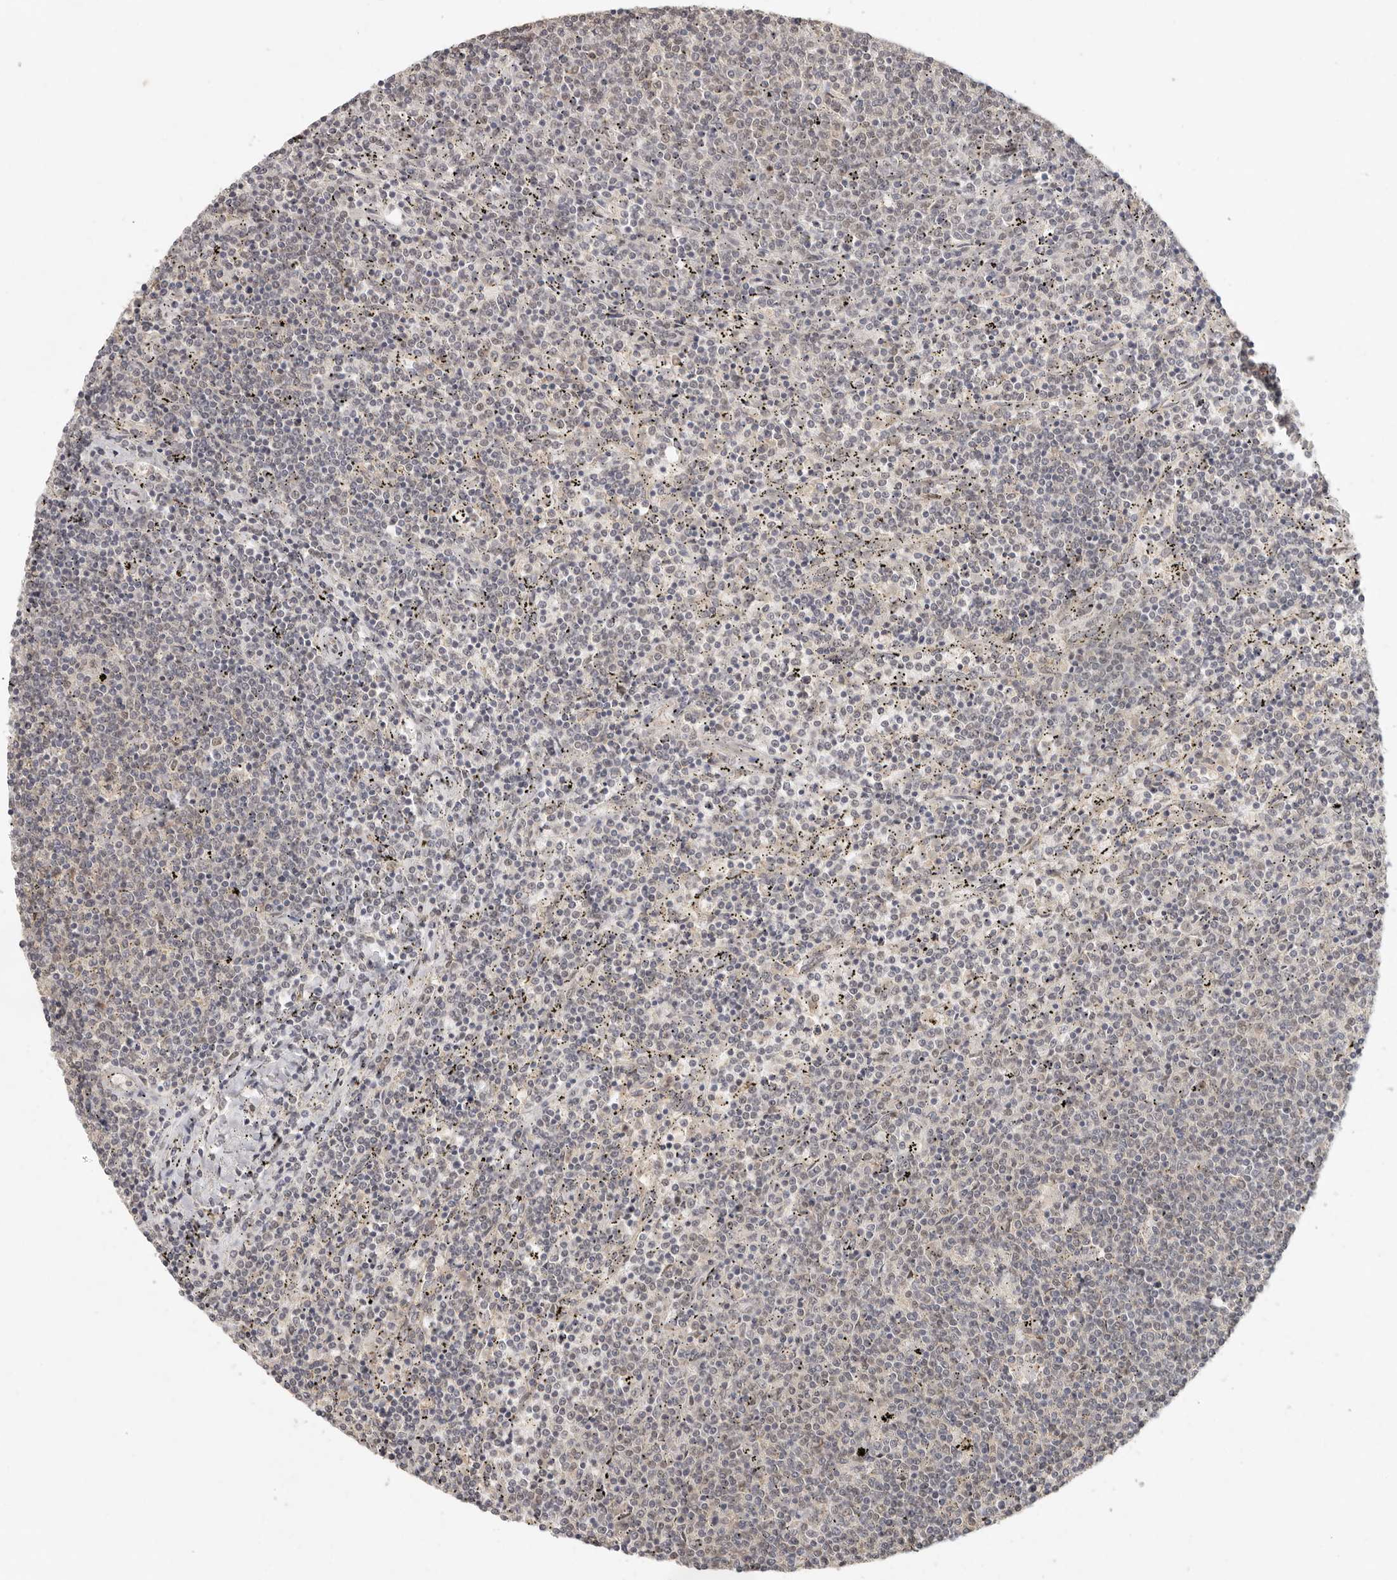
{"staining": {"intensity": "negative", "quantity": "none", "location": "none"}, "tissue": "lymphoma", "cell_type": "Tumor cells", "image_type": "cancer", "snomed": [{"axis": "morphology", "description": "Malignant lymphoma, non-Hodgkin's type, Low grade"}, {"axis": "topography", "description": "Spleen"}], "caption": "Immunohistochemistry histopathology image of neoplastic tissue: human lymphoma stained with DAB exhibits no significant protein expression in tumor cells.", "gene": "LRRC75A", "patient": {"sex": "female", "age": 50}}